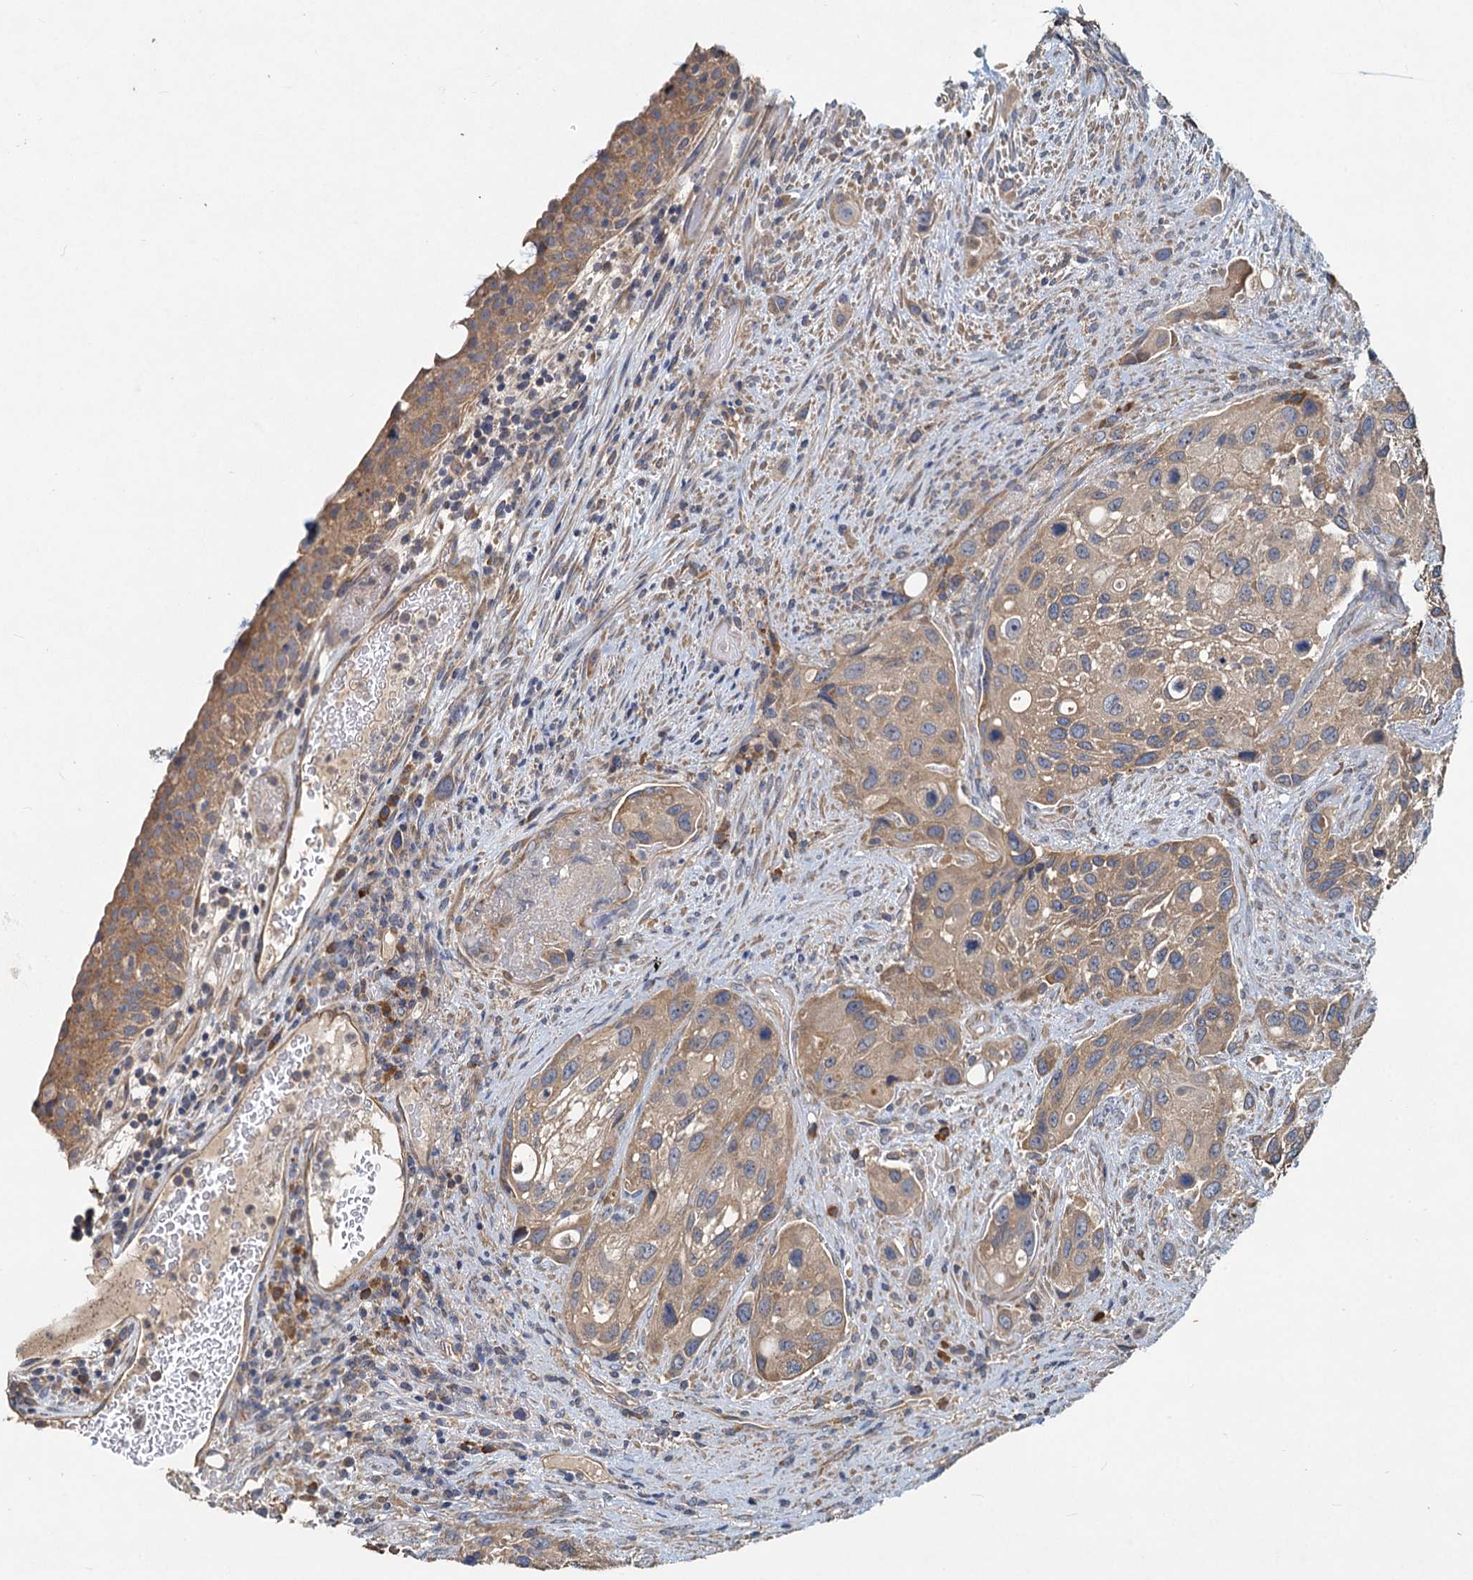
{"staining": {"intensity": "weak", "quantity": ">75%", "location": "cytoplasmic/membranous"}, "tissue": "urothelial cancer", "cell_type": "Tumor cells", "image_type": "cancer", "snomed": [{"axis": "morphology", "description": "Normal tissue, NOS"}, {"axis": "morphology", "description": "Urothelial carcinoma, High grade"}, {"axis": "topography", "description": "Vascular tissue"}, {"axis": "topography", "description": "Urinary bladder"}], "caption": "Immunohistochemical staining of human urothelial cancer shows low levels of weak cytoplasmic/membranous expression in about >75% of tumor cells. The staining is performed using DAB (3,3'-diaminobenzidine) brown chromogen to label protein expression. The nuclei are counter-stained blue using hematoxylin.", "gene": "HYI", "patient": {"sex": "female", "age": 56}}